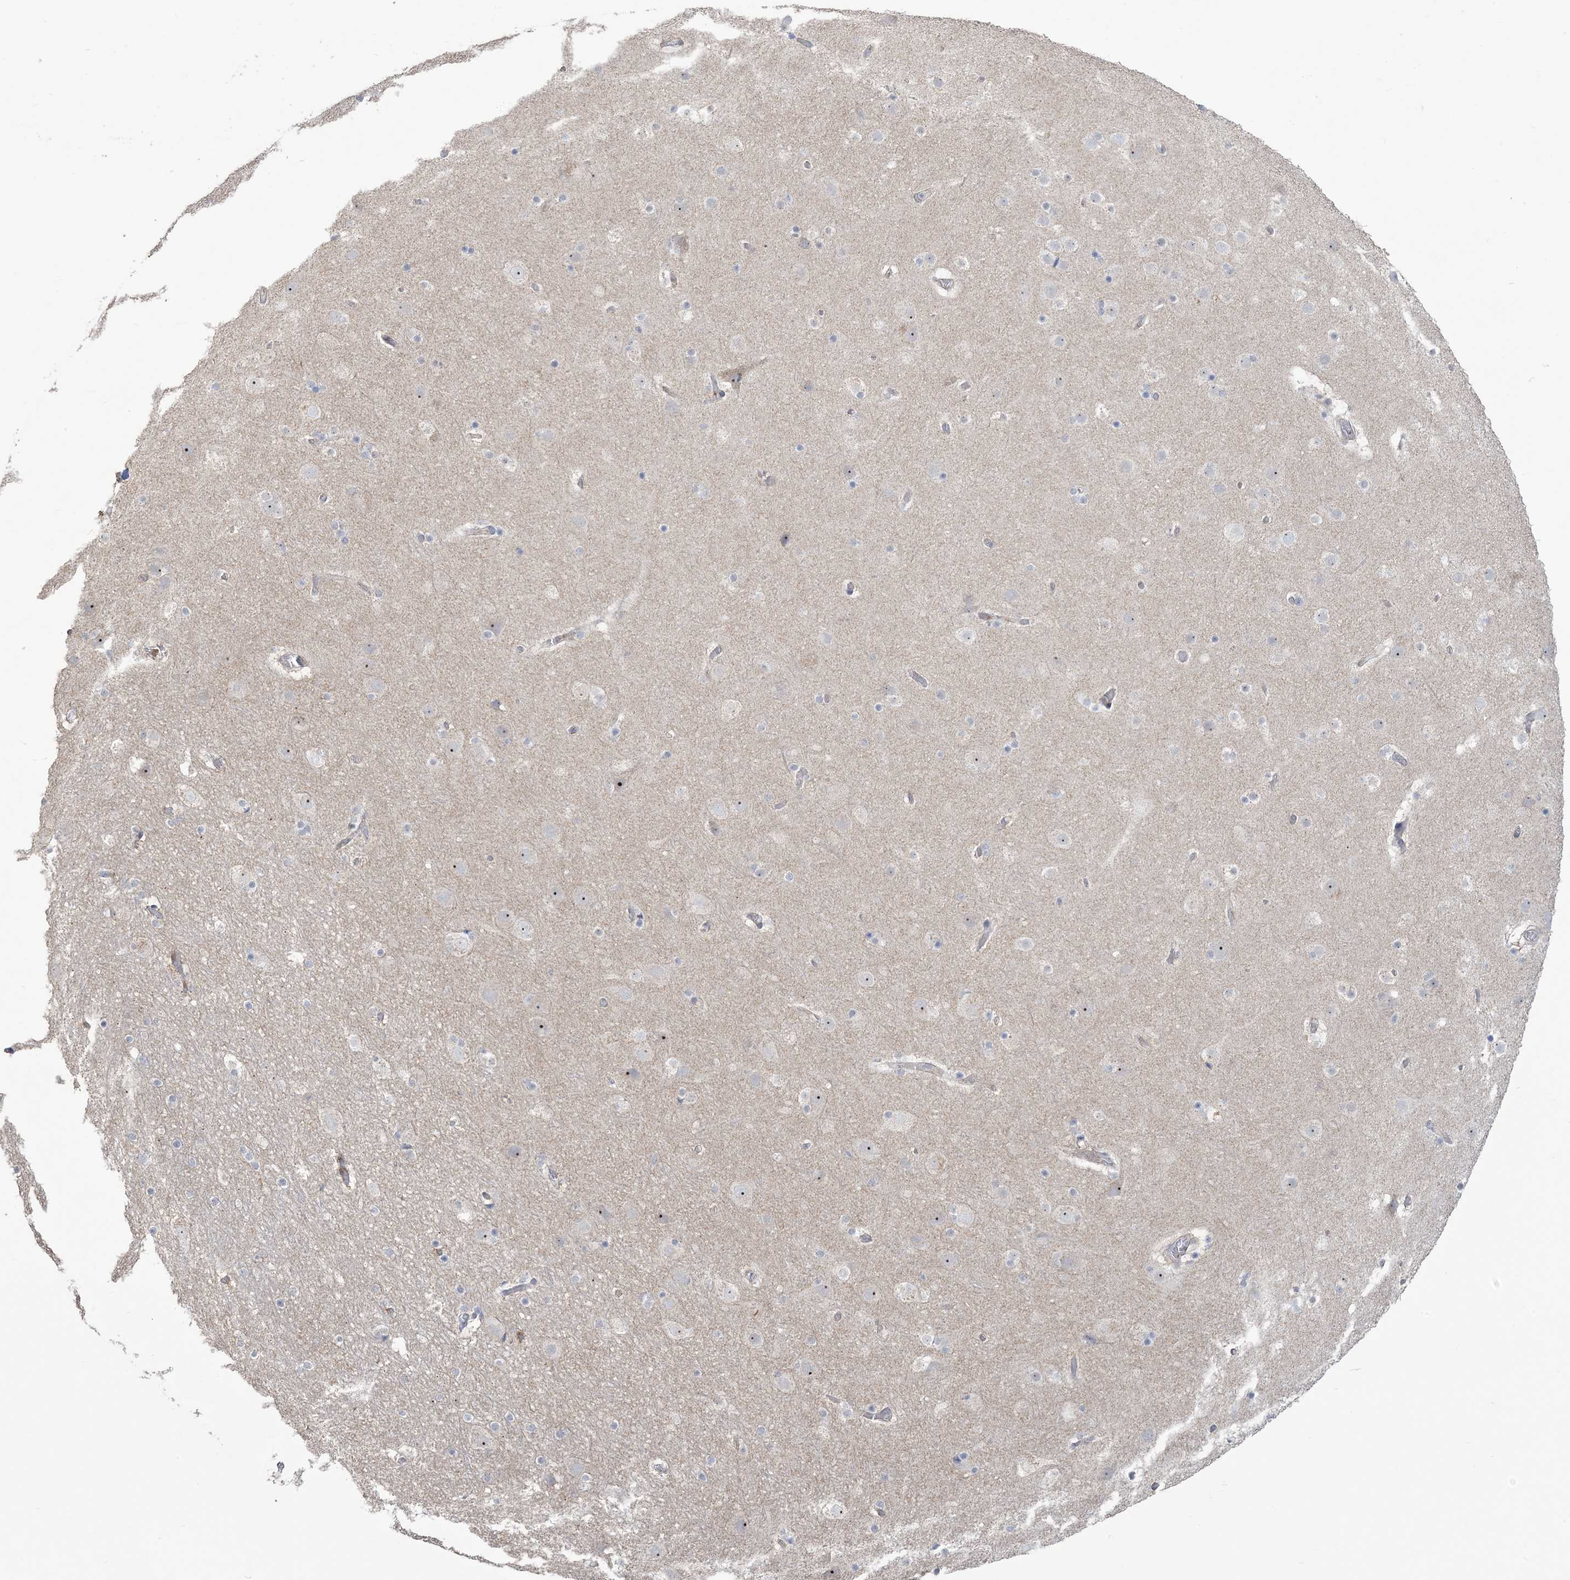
{"staining": {"intensity": "negative", "quantity": "none", "location": "none"}, "tissue": "cerebral cortex", "cell_type": "Endothelial cells", "image_type": "normal", "snomed": [{"axis": "morphology", "description": "Normal tissue, NOS"}, {"axis": "topography", "description": "Cerebral cortex"}], "caption": "Endothelial cells are negative for protein expression in normal human cerebral cortex. (DAB (3,3'-diaminobenzidine) immunohistochemistry with hematoxylin counter stain).", "gene": "KLHL18", "patient": {"sex": "male", "age": 57}}